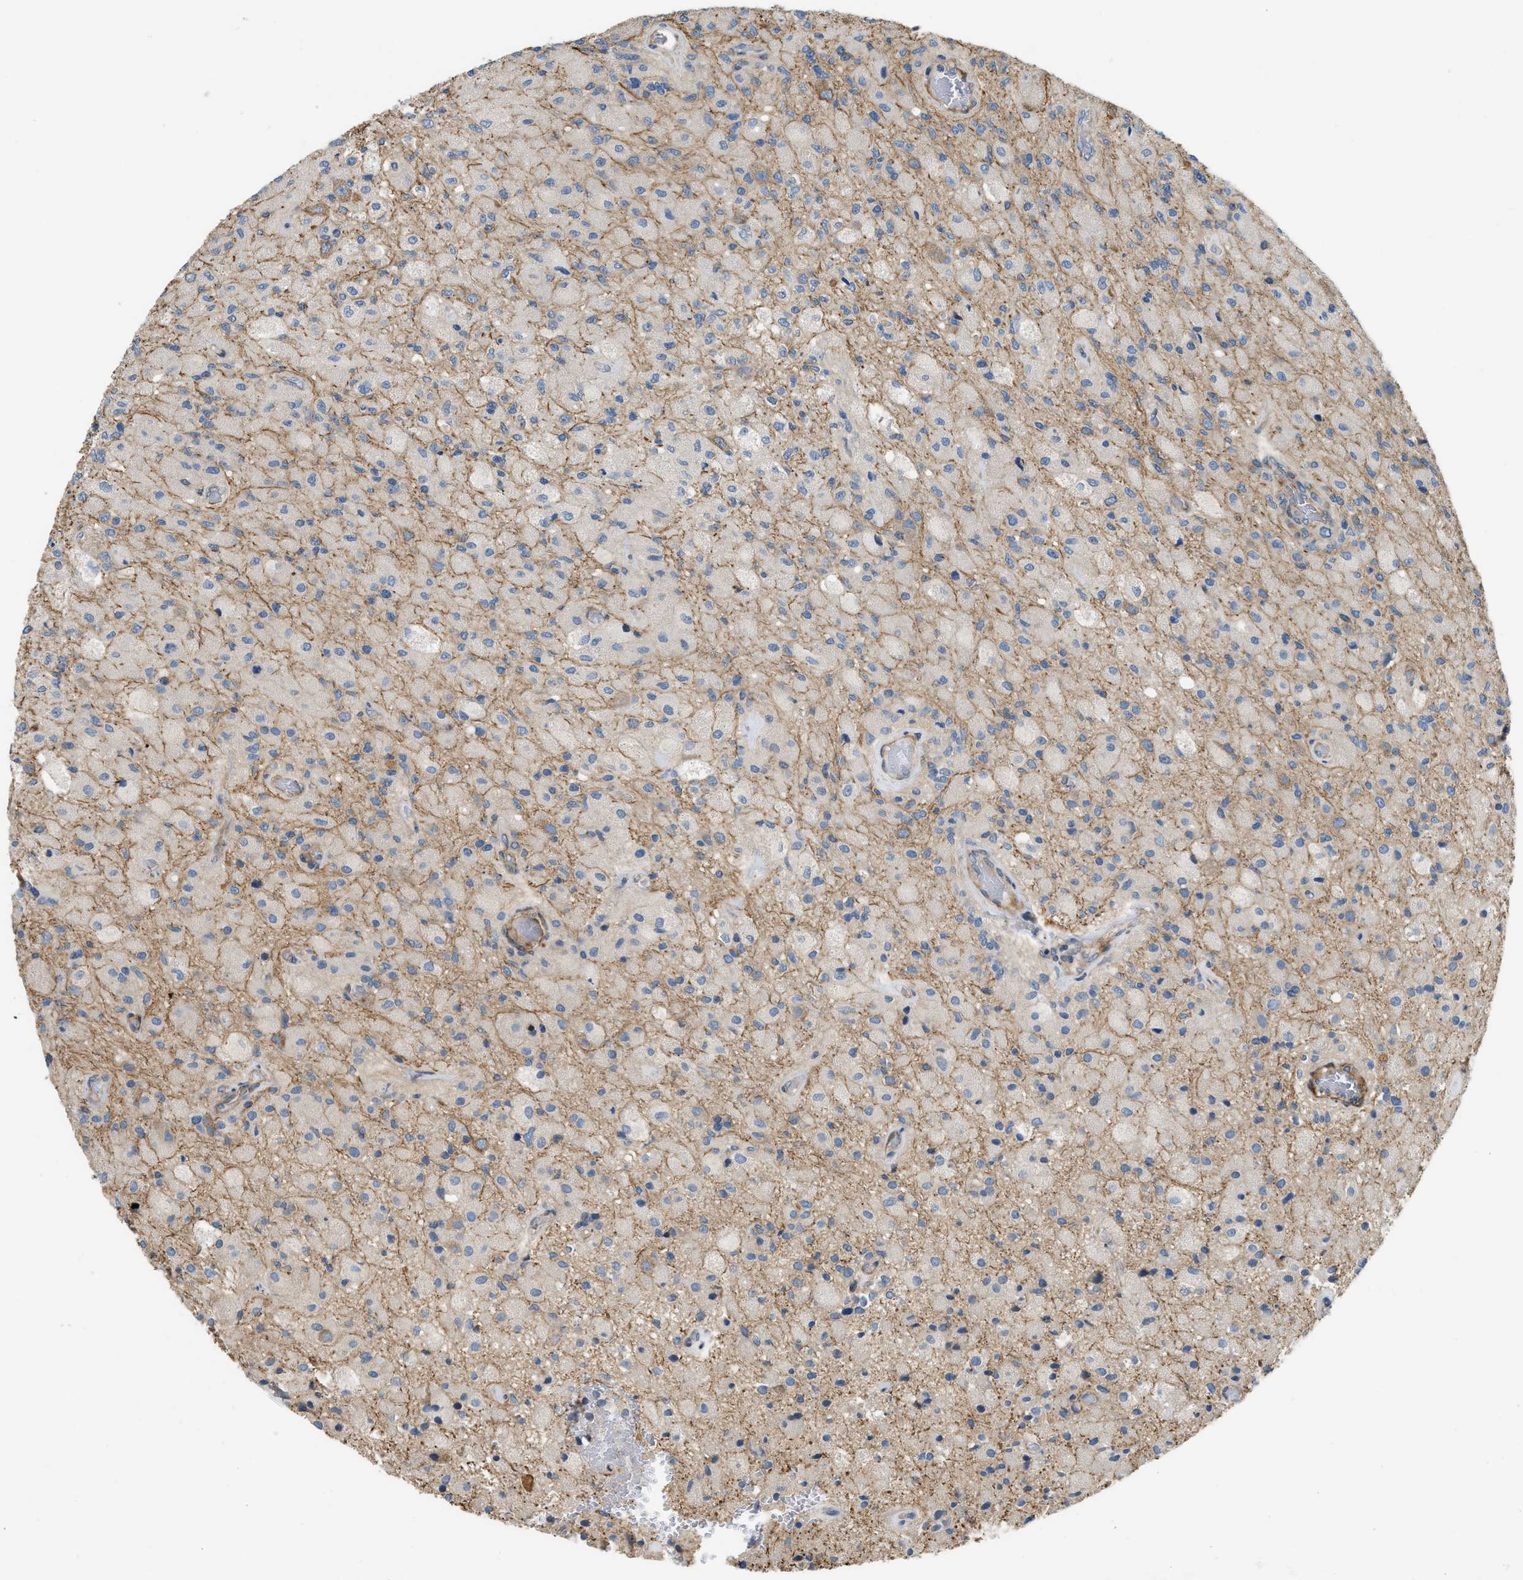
{"staining": {"intensity": "negative", "quantity": "none", "location": "none"}, "tissue": "glioma", "cell_type": "Tumor cells", "image_type": "cancer", "snomed": [{"axis": "morphology", "description": "Normal tissue, NOS"}, {"axis": "morphology", "description": "Glioma, malignant, High grade"}, {"axis": "topography", "description": "Cerebral cortex"}], "caption": "IHC of human malignant glioma (high-grade) demonstrates no expression in tumor cells. The staining was performed using DAB (3,3'-diaminobenzidine) to visualize the protein expression in brown, while the nuclei were stained in blue with hematoxylin (Magnification: 20x).", "gene": "BTN3A2", "patient": {"sex": "male", "age": 77}}